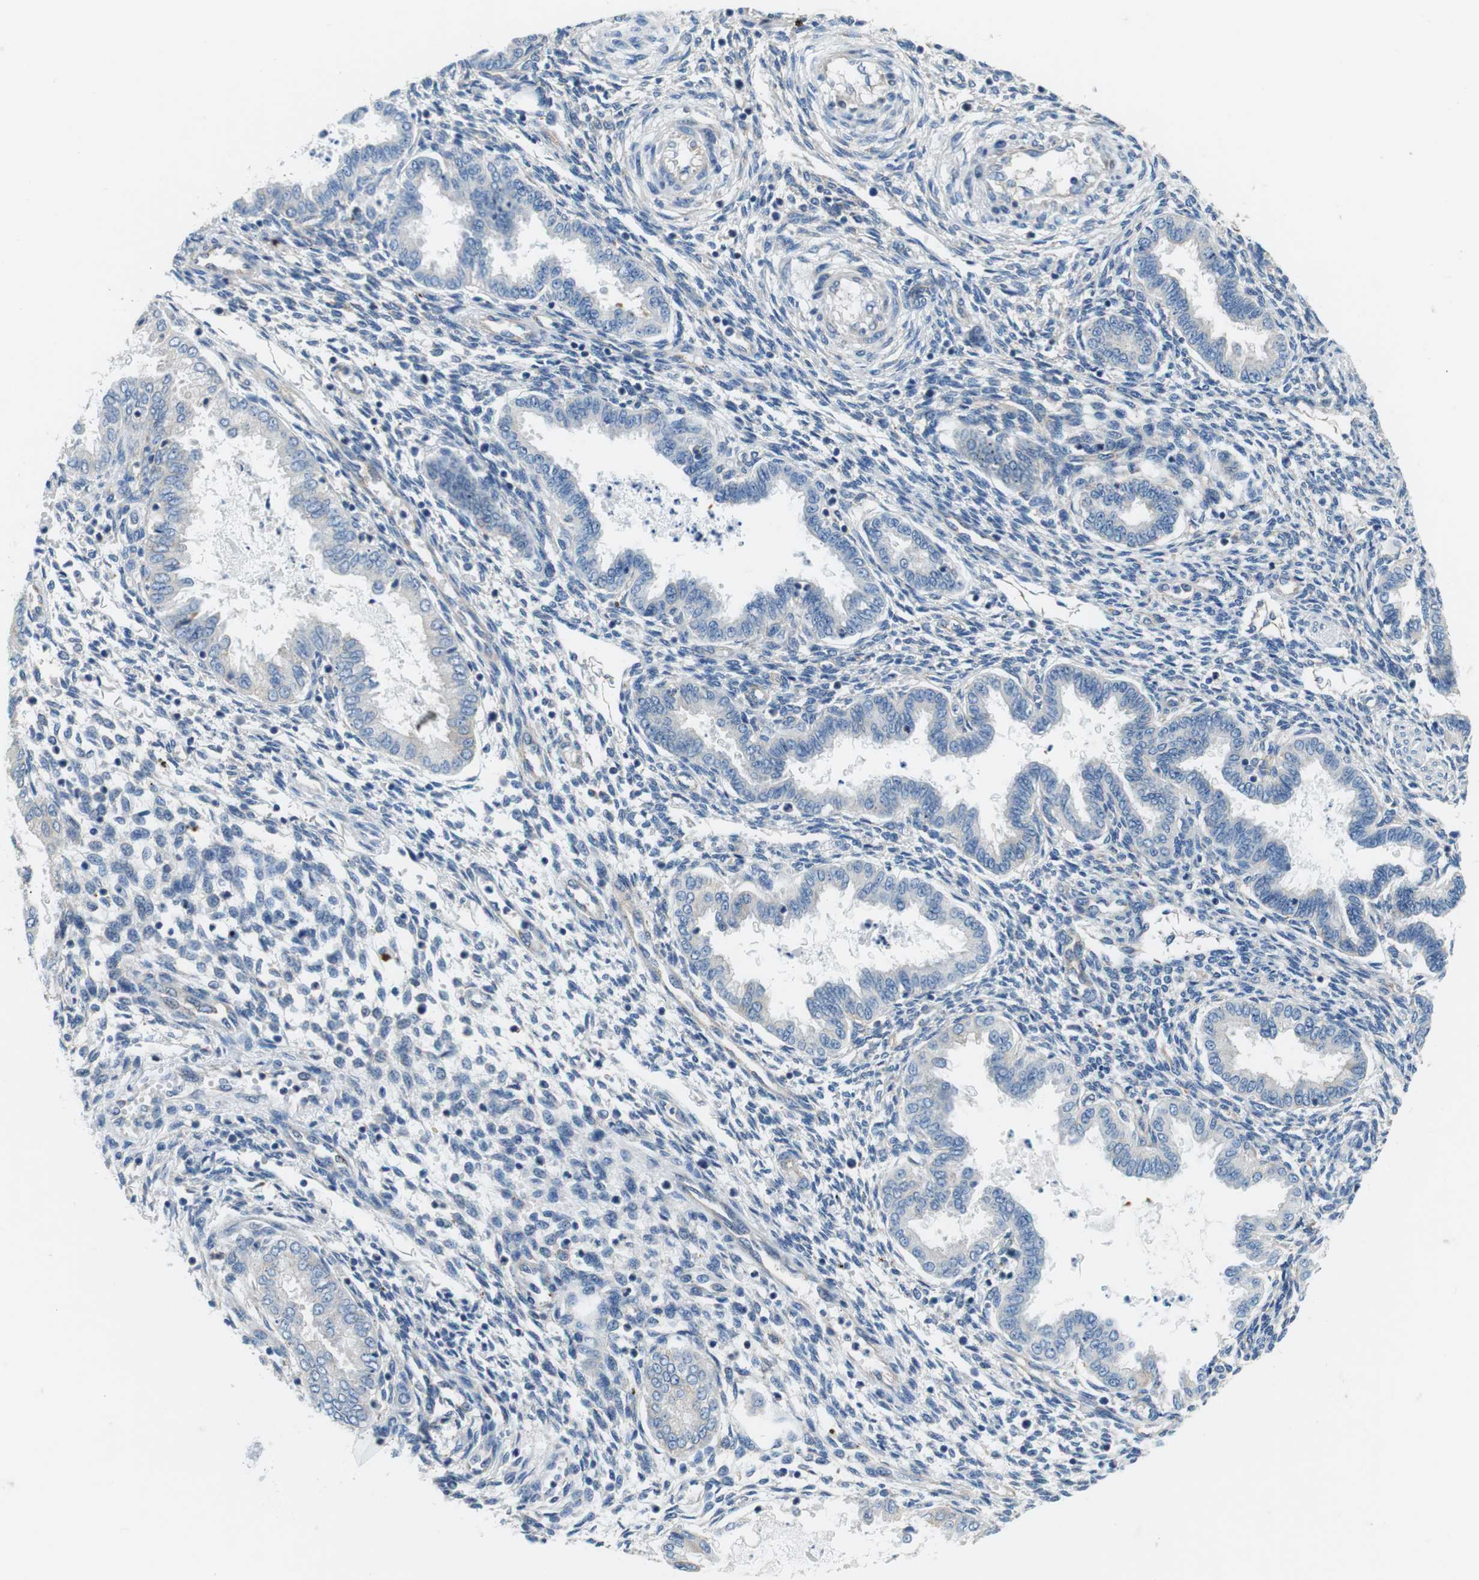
{"staining": {"intensity": "weak", "quantity": "25%-75%", "location": "cytoplasmic/membranous"}, "tissue": "endometrium", "cell_type": "Cells in endometrial stroma", "image_type": "normal", "snomed": [{"axis": "morphology", "description": "Normal tissue, NOS"}, {"axis": "topography", "description": "Endometrium"}], "caption": "Immunohistochemistry of unremarkable endometrium demonstrates low levels of weak cytoplasmic/membranous positivity in approximately 25%-75% of cells in endometrial stroma. (Stains: DAB in brown, nuclei in blue, Microscopy: brightfield microscopy at high magnification).", "gene": "DENND4C", "patient": {"sex": "female", "age": 33}}